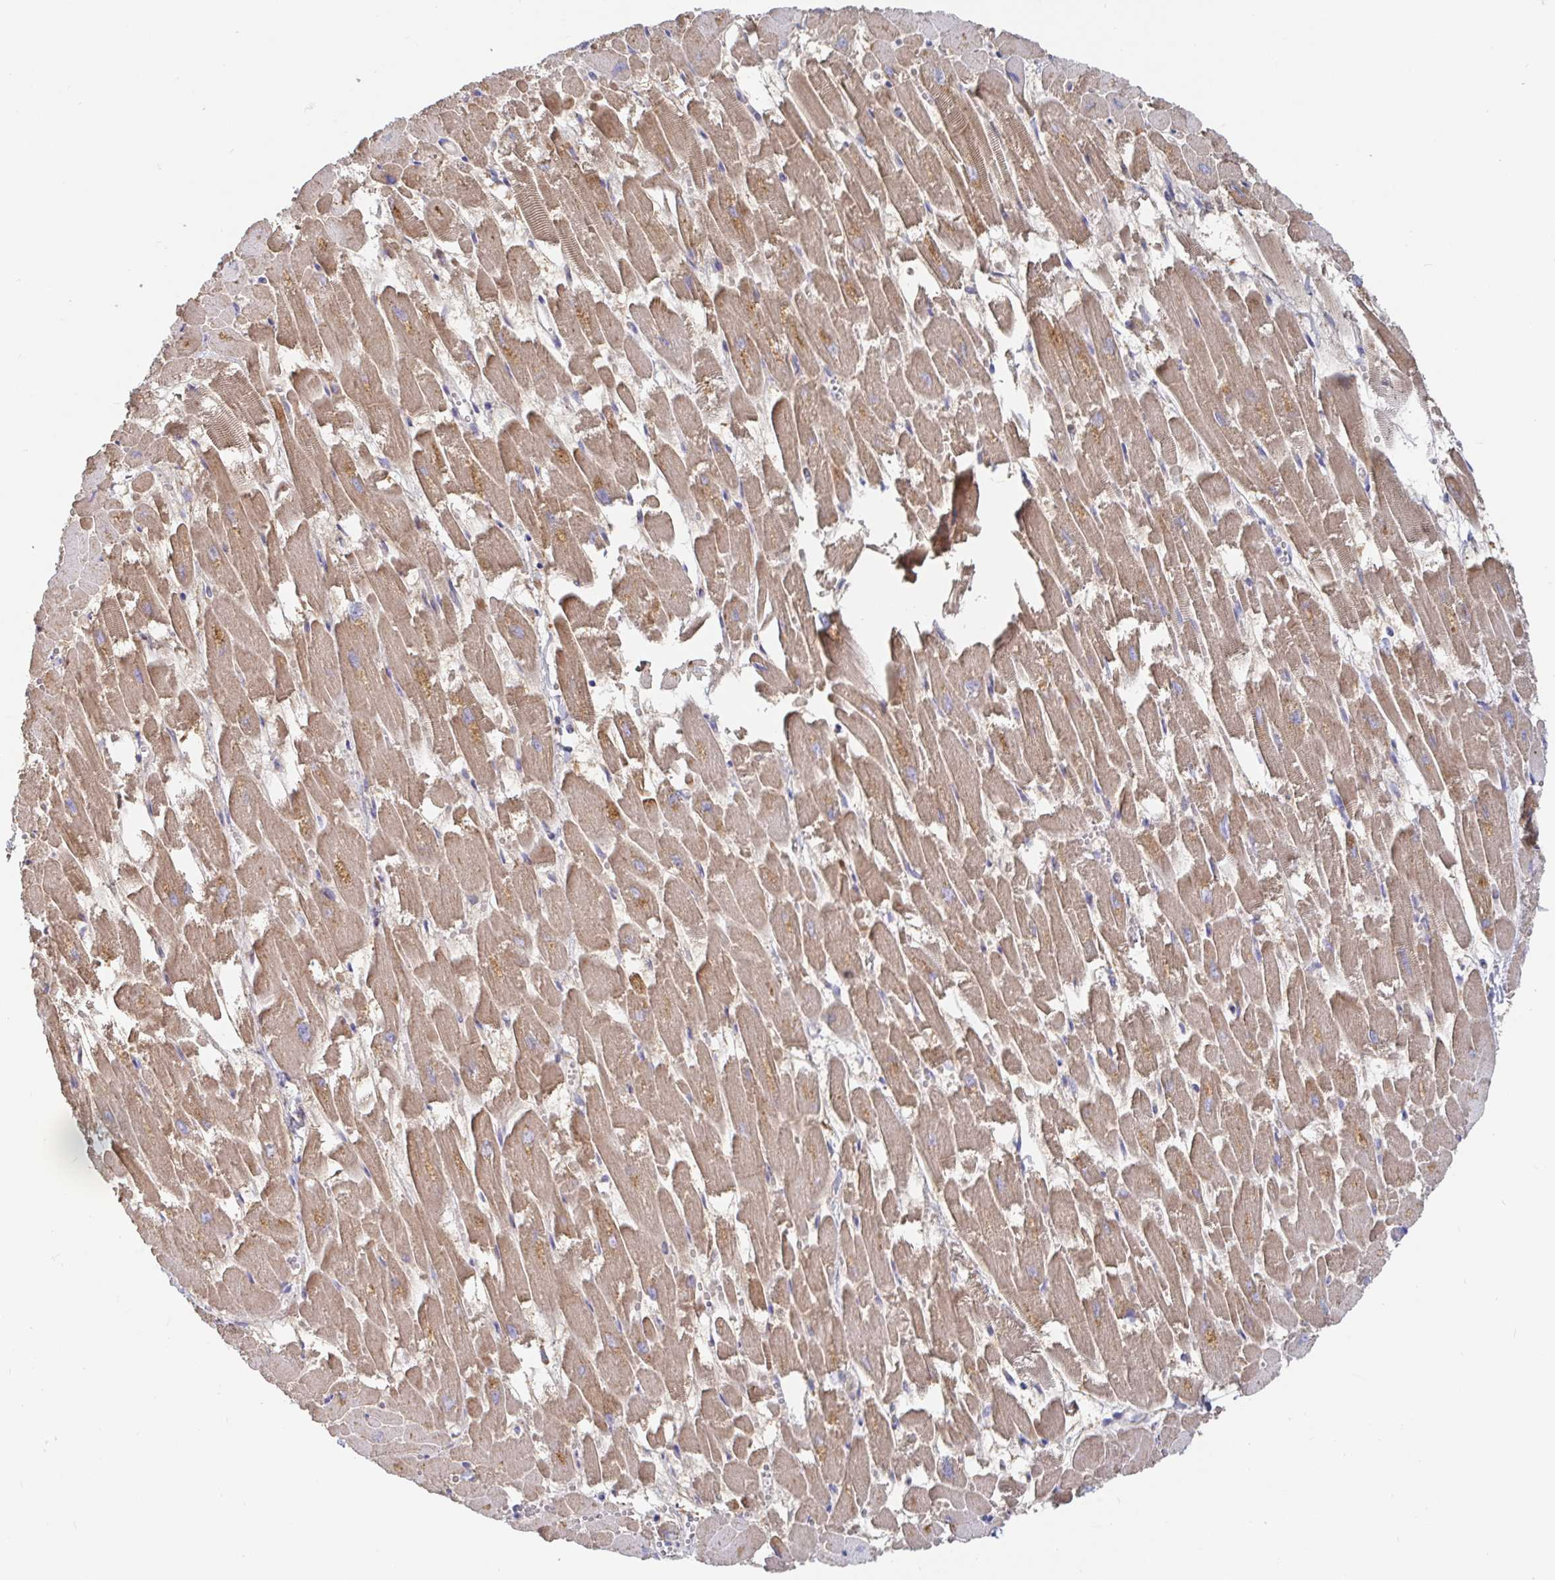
{"staining": {"intensity": "moderate", "quantity": ">75%", "location": "cytoplasmic/membranous"}, "tissue": "heart muscle", "cell_type": "Cardiomyocytes", "image_type": "normal", "snomed": [{"axis": "morphology", "description": "Normal tissue, NOS"}, {"axis": "topography", "description": "Heart"}], "caption": "DAB (3,3'-diaminobenzidine) immunohistochemical staining of benign human heart muscle exhibits moderate cytoplasmic/membranous protein staining in approximately >75% of cardiomyocytes.", "gene": "IRAK2", "patient": {"sex": "female", "age": 52}}